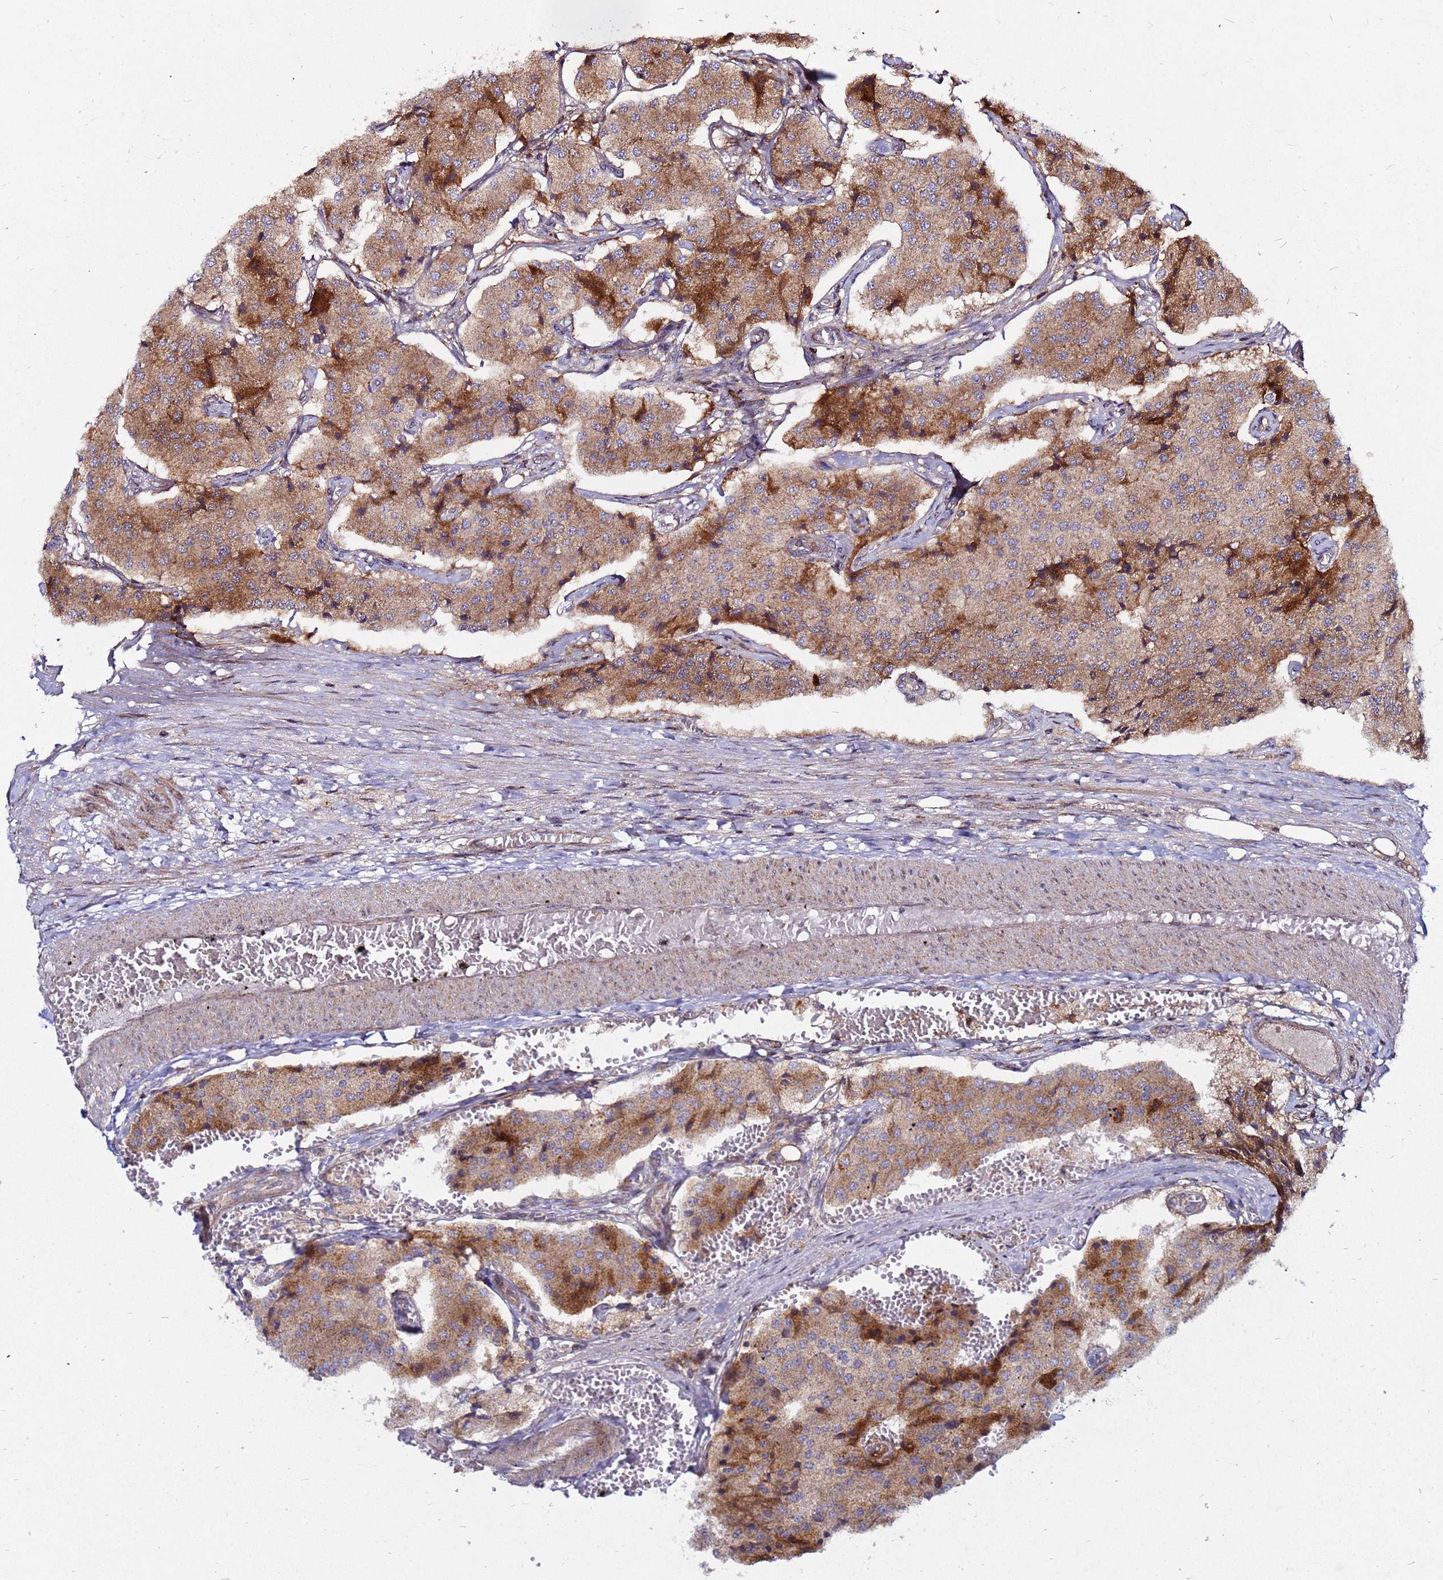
{"staining": {"intensity": "moderate", "quantity": ">75%", "location": "cytoplasmic/membranous"}, "tissue": "carcinoid", "cell_type": "Tumor cells", "image_type": "cancer", "snomed": [{"axis": "morphology", "description": "Carcinoid, malignant, NOS"}, {"axis": "topography", "description": "Colon"}], "caption": "Tumor cells exhibit medium levels of moderate cytoplasmic/membranous expression in about >75% of cells in carcinoid (malignant).", "gene": "CDC34", "patient": {"sex": "female", "age": 52}}